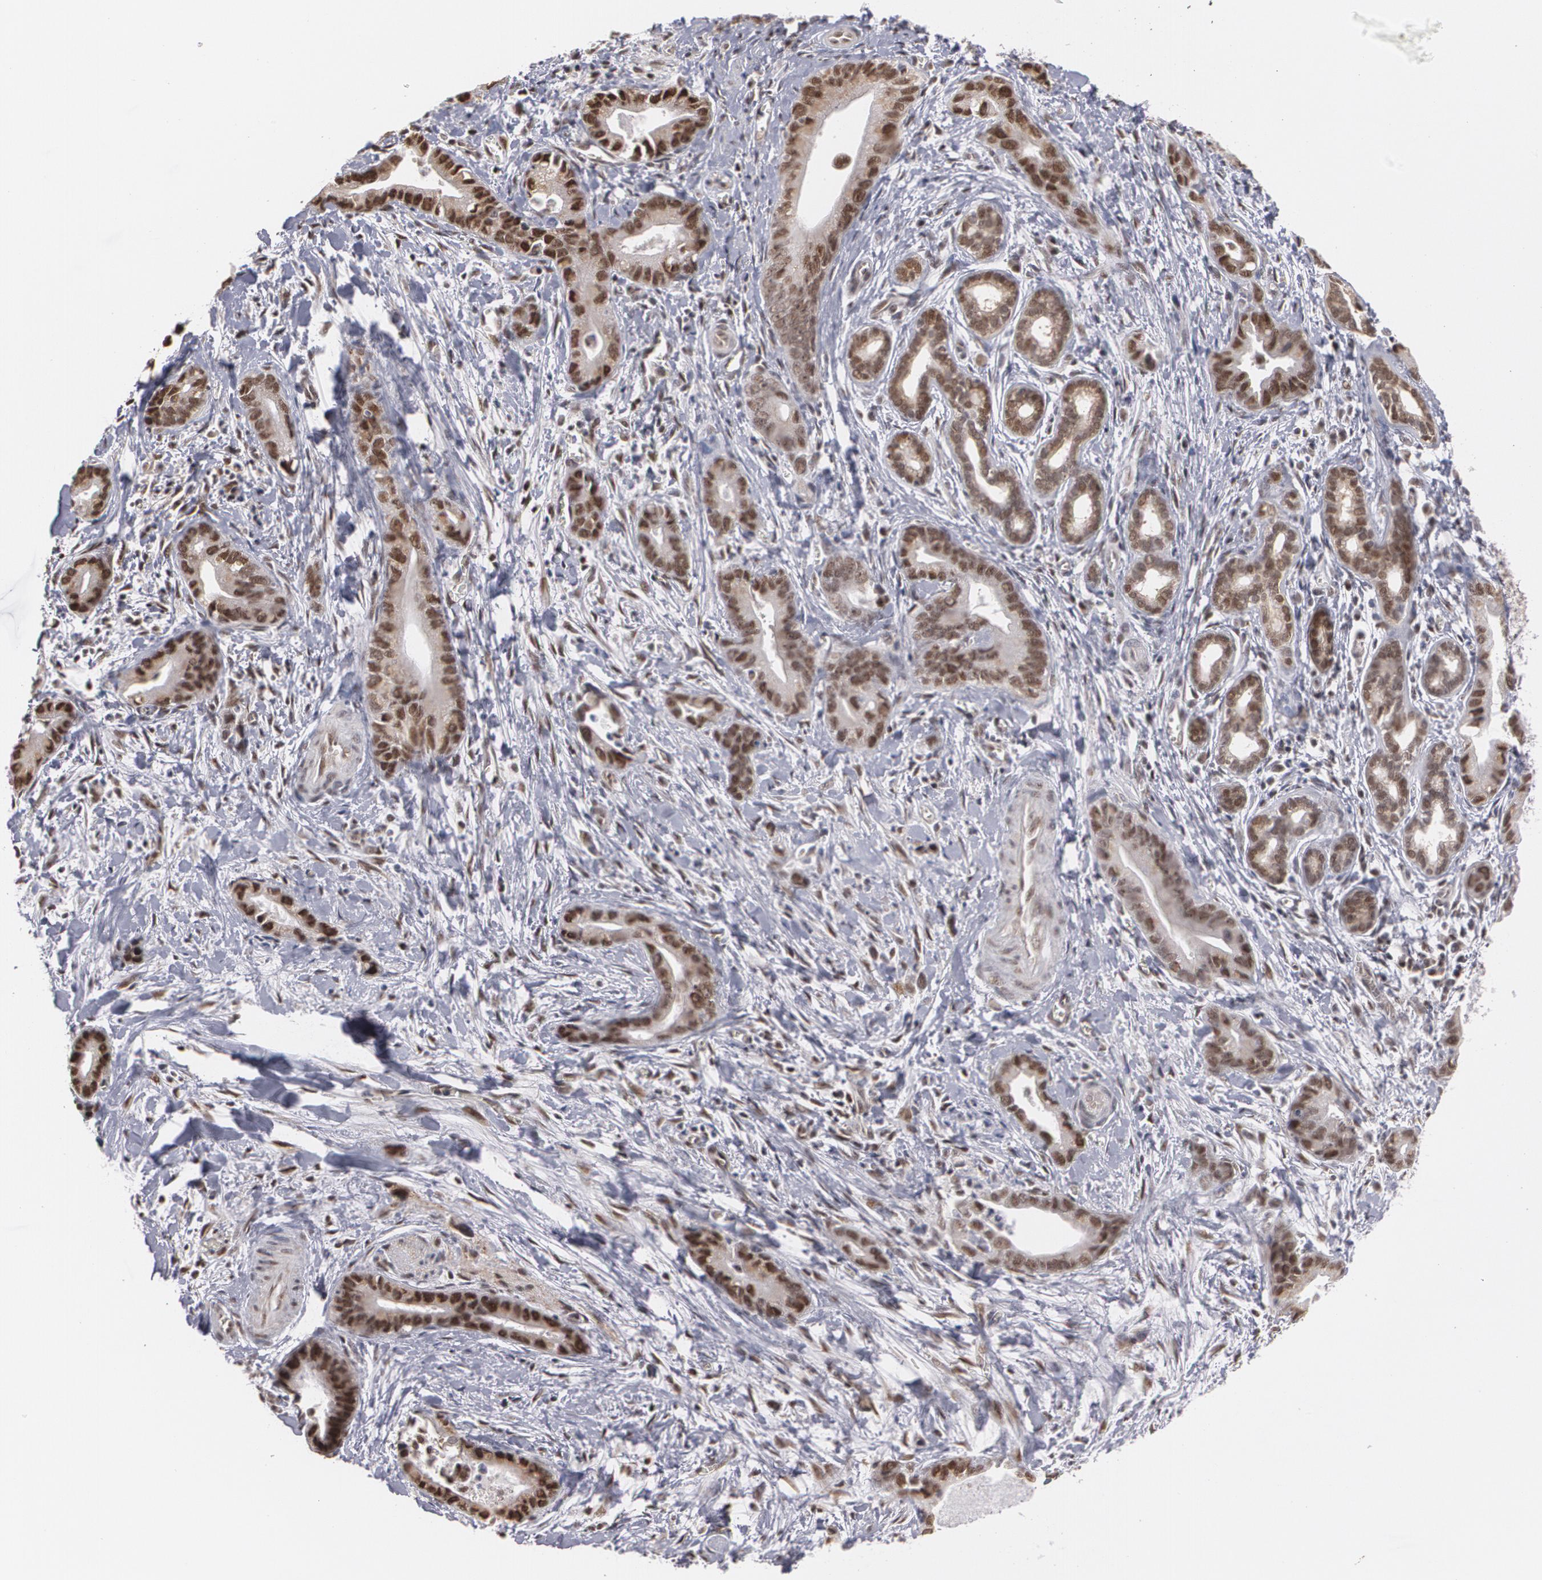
{"staining": {"intensity": "strong", "quantity": ">75%", "location": "cytoplasmic/membranous,nuclear"}, "tissue": "liver cancer", "cell_type": "Tumor cells", "image_type": "cancer", "snomed": [{"axis": "morphology", "description": "Cholangiocarcinoma"}, {"axis": "topography", "description": "Liver"}], "caption": "Strong cytoplasmic/membranous and nuclear expression is seen in approximately >75% of tumor cells in liver cholangiocarcinoma. (brown staining indicates protein expression, while blue staining denotes nuclei).", "gene": "ZNF75A", "patient": {"sex": "female", "age": 55}}